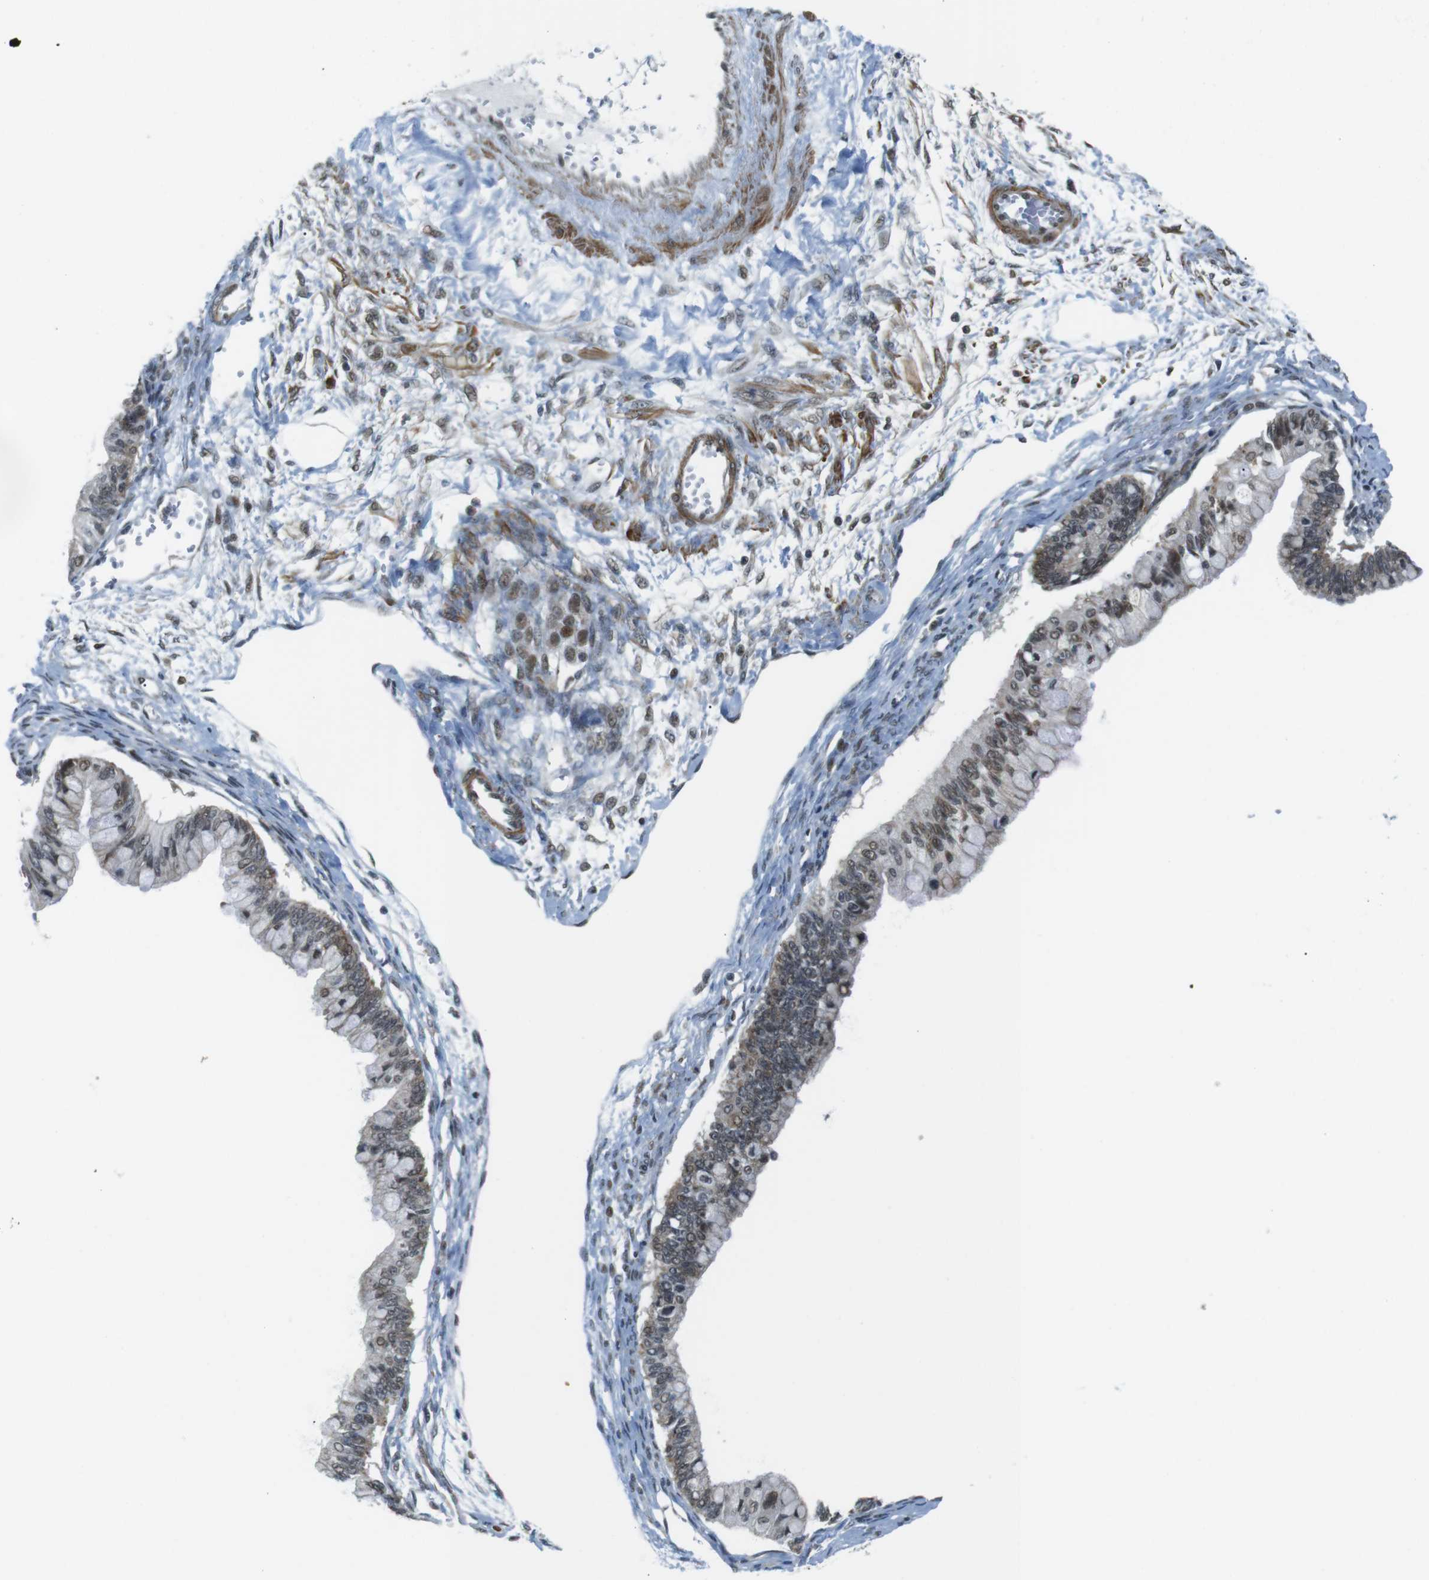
{"staining": {"intensity": "moderate", "quantity": "<25%", "location": "cytoplasmic/membranous,nuclear"}, "tissue": "ovarian cancer", "cell_type": "Tumor cells", "image_type": "cancer", "snomed": [{"axis": "morphology", "description": "Cystadenocarcinoma, mucinous, NOS"}, {"axis": "topography", "description": "Ovary"}], "caption": "Approximately <25% of tumor cells in human ovarian mucinous cystadenocarcinoma demonstrate moderate cytoplasmic/membranous and nuclear protein positivity as visualized by brown immunohistochemical staining.", "gene": "USP7", "patient": {"sex": "female", "age": 57}}